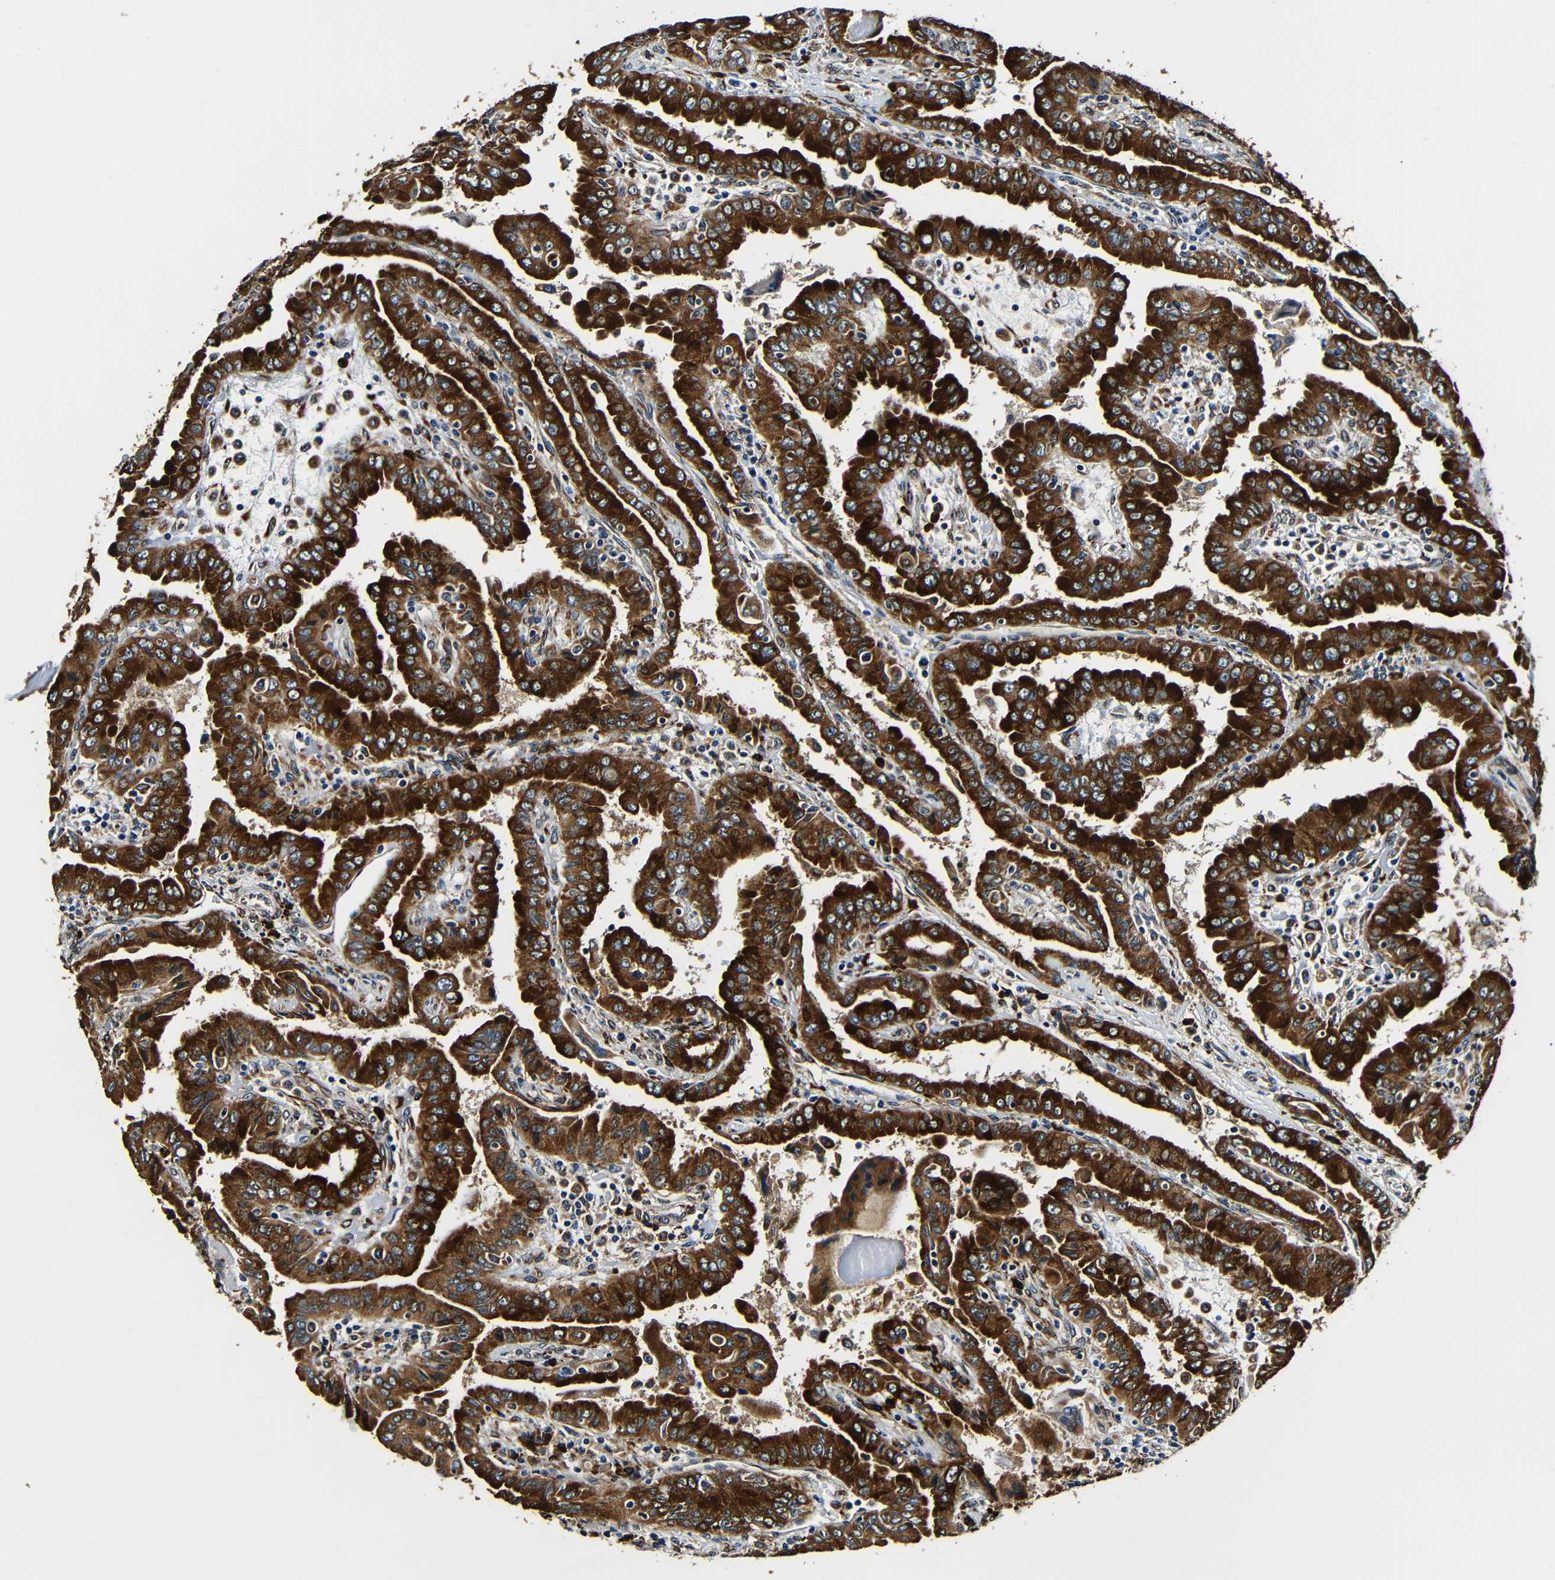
{"staining": {"intensity": "strong", "quantity": ">75%", "location": "cytoplasmic/membranous"}, "tissue": "thyroid cancer", "cell_type": "Tumor cells", "image_type": "cancer", "snomed": [{"axis": "morphology", "description": "Papillary adenocarcinoma, NOS"}, {"axis": "topography", "description": "Thyroid gland"}], "caption": "Immunohistochemical staining of human thyroid cancer shows strong cytoplasmic/membranous protein expression in about >75% of tumor cells. (Stains: DAB in brown, nuclei in blue, Microscopy: brightfield microscopy at high magnification).", "gene": "RRBP1", "patient": {"sex": "male", "age": 33}}